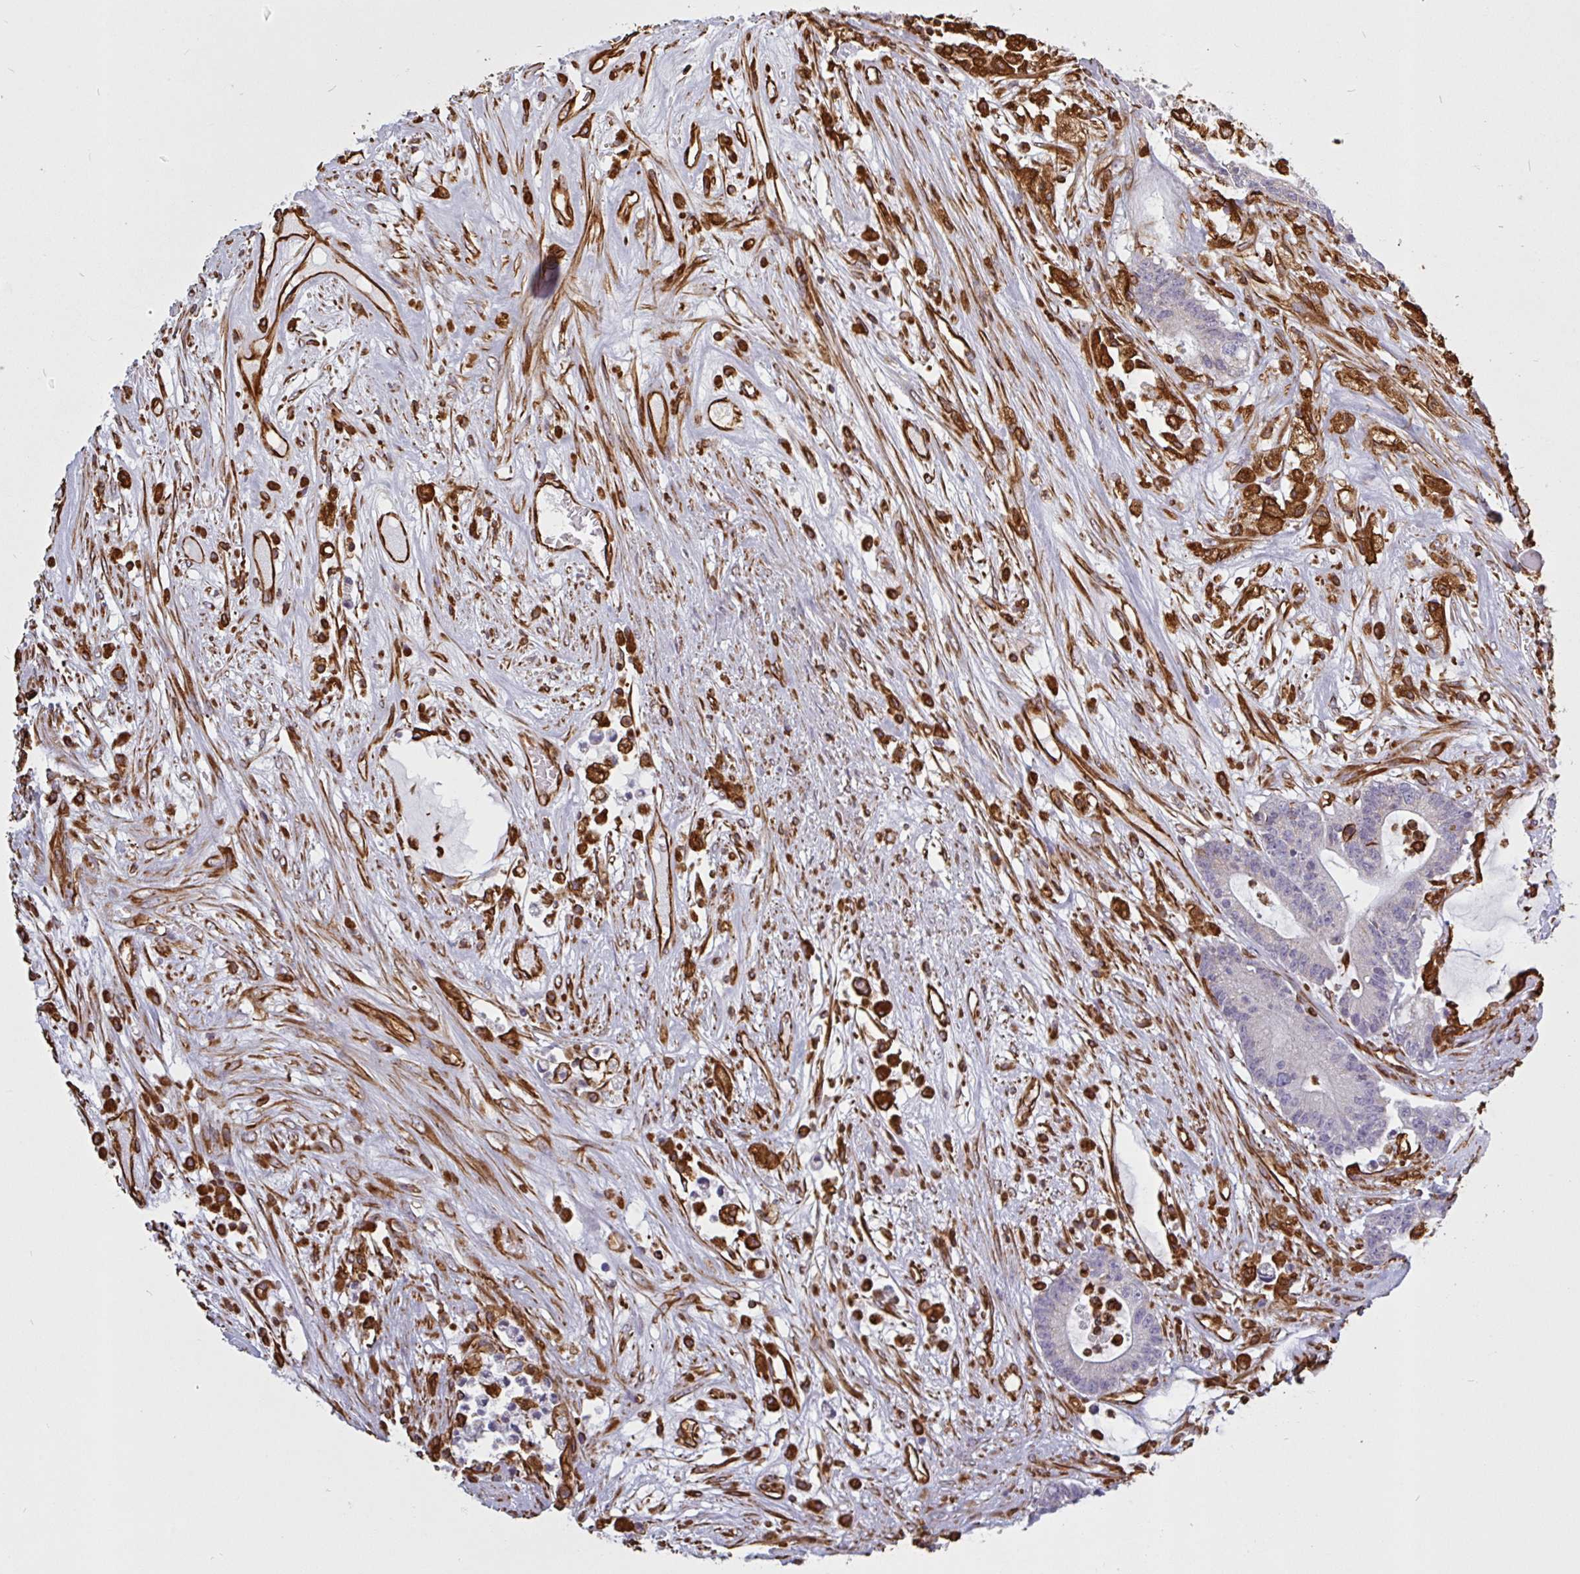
{"staining": {"intensity": "negative", "quantity": "none", "location": "none"}, "tissue": "colorectal cancer", "cell_type": "Tumor cells", "image_type": "cancer", "snomed": [{"axis": "morphology", "description": "Adenocarcinoma, NOS"}, {"axis": "topography", "description": "Colon"}], "caption": "An IHC micrograph of adenocarcinoma (colorectal) is shown. There is no staining in tumor cells of adenocarcinoma (colorectal).", "gene": "PPFIA1", "patient": {"sex": "female", "age": 84}}